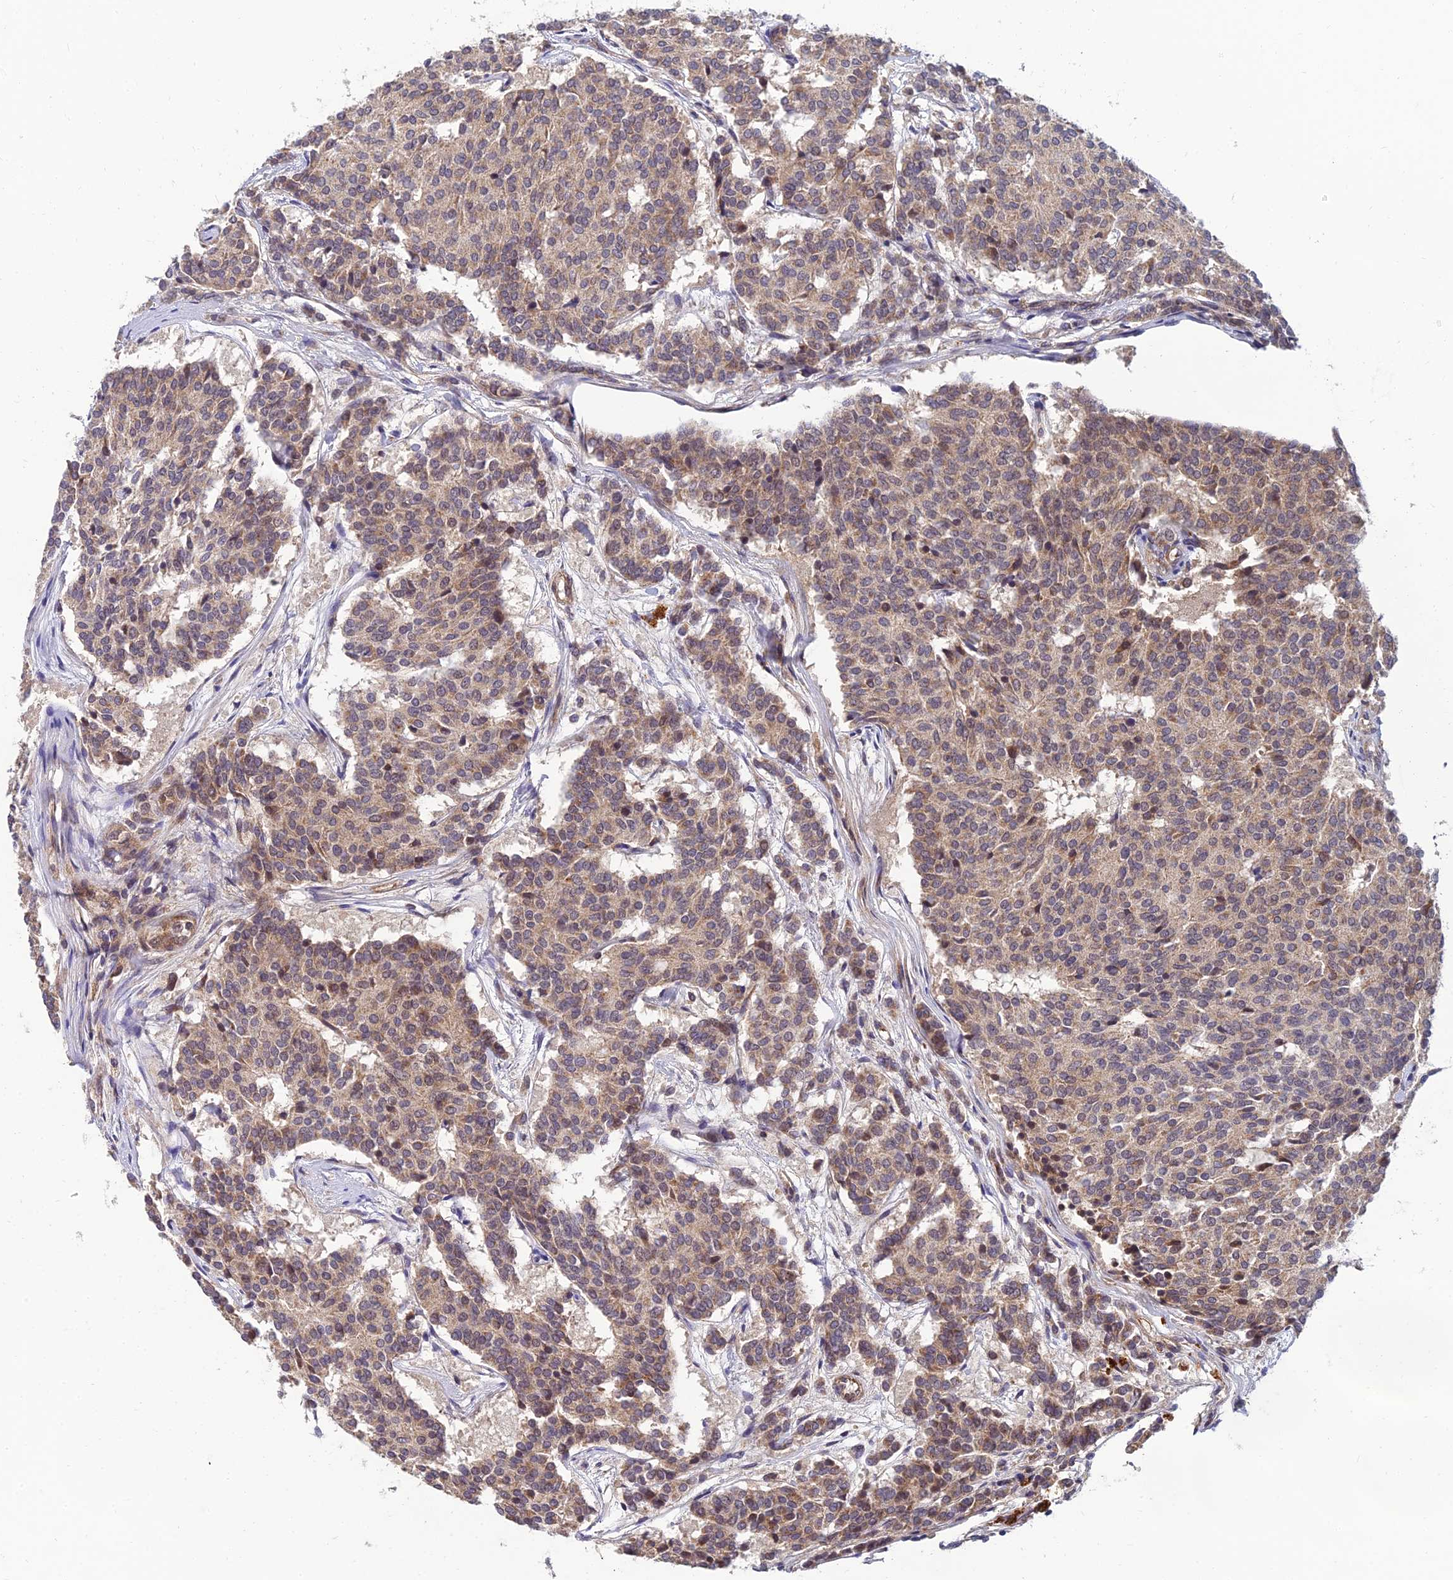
{"staining": {"intensity": "weak", "quantity": ">75%", "location": "cytoplasmic/membranous"}, "tissue": "carcinoid", "cell_type": "Tumor cells", "image_type": "cancer", "snomed": [{"axis": "morphology", "description": "Carcinoid, malignant, NOS"}, {"axis": "topography", "description": "Pancreas"}], "caption": "An image of human carcinoid stained for a protein reveals weak cytoplasmic/membranous brown staining in tumor cells. (brown staining indicates protein expression, while blue staining denotes nuclei).", "gene": "NPY", "patient": {"sex": "female", "age": 54}}